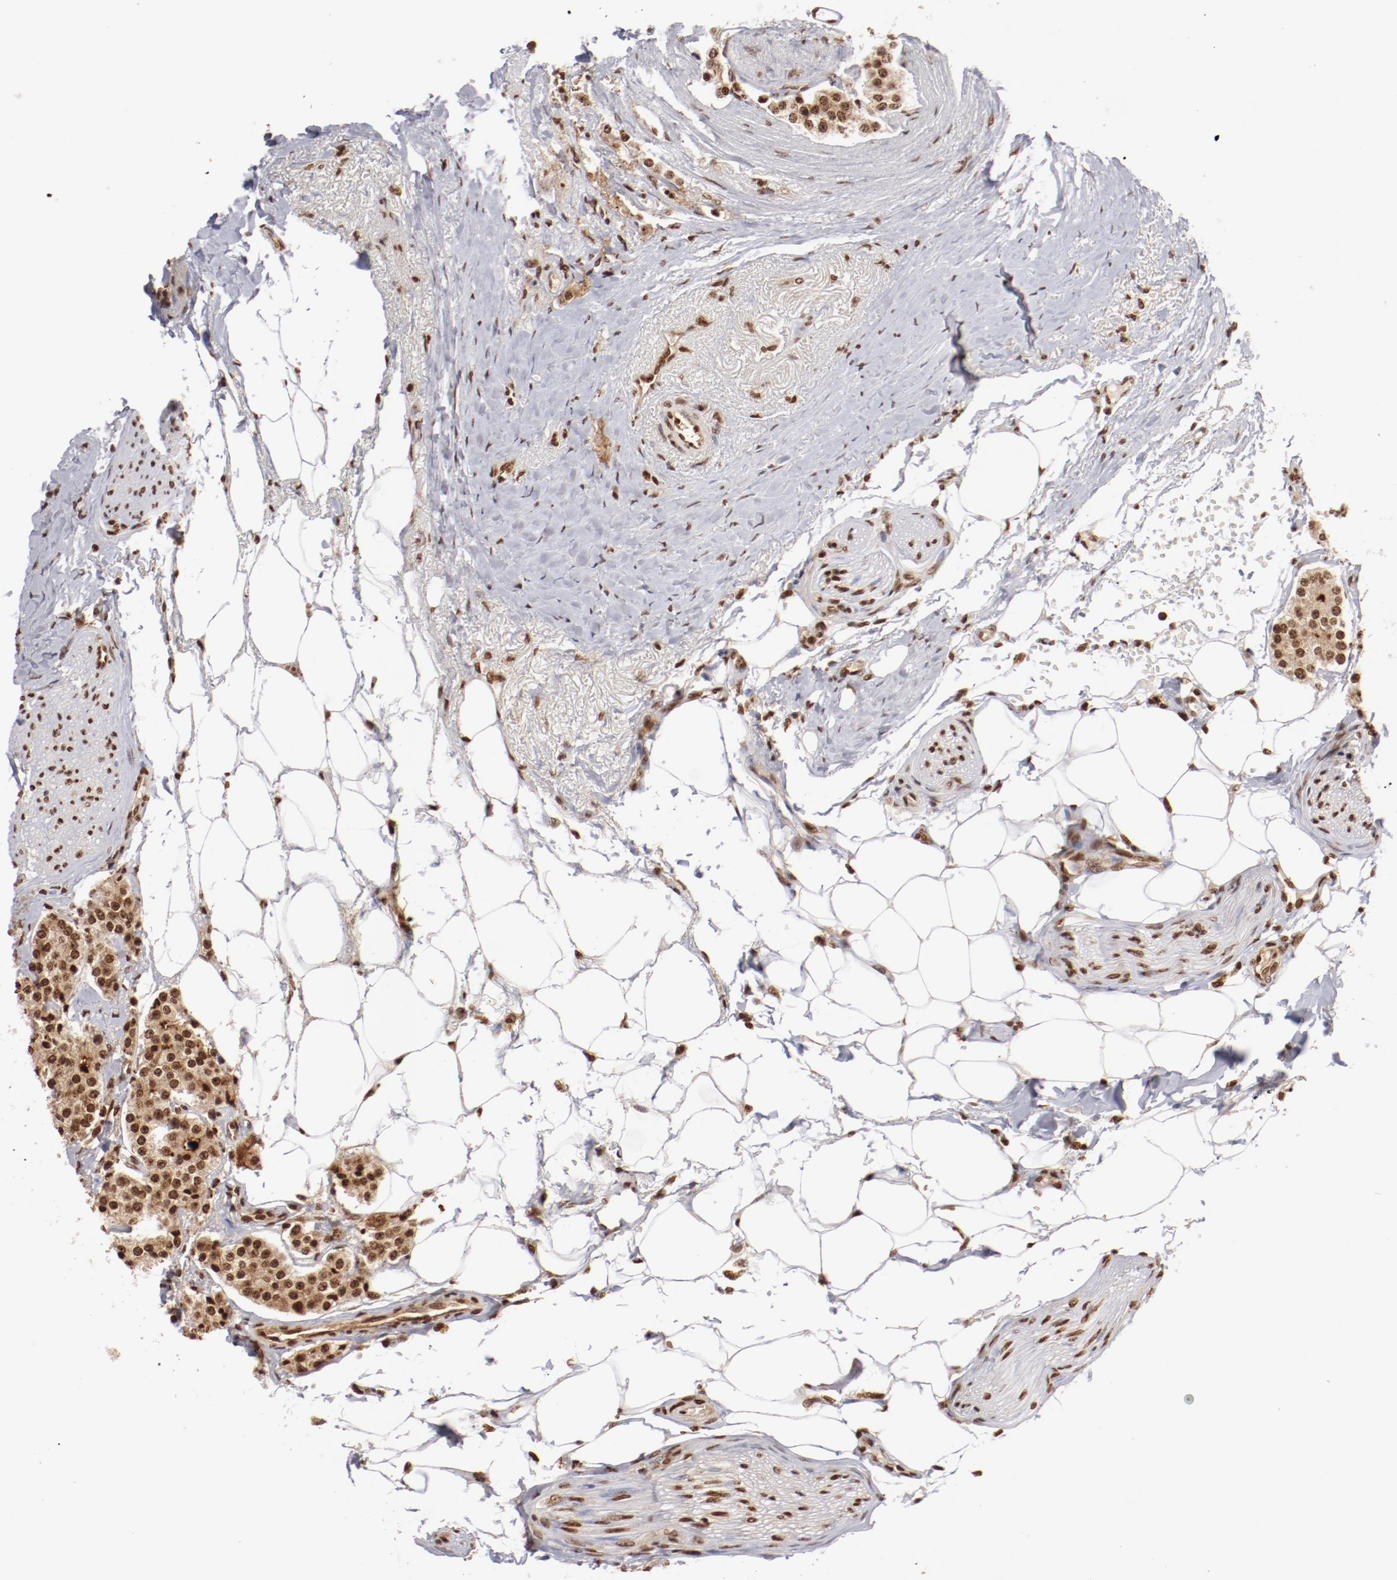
{"staining": {"intensity": "moderate", "quantity": ">75%", "location": "nuclear"}, "tissue": "carcinoid", "cell_type": "Tumor cells", "image_type": "cancer", "snomed": [{"axis": "morphology", "description": "Carcinoid, malignant, NOS"}, {"axis": "topography", "description": "Colon"}], "caption": "A brown stain highlights moderate nuclear positivity of a protein in carcinoid tumor cells.", "gene": "ABL2", "patient": {"sex": "female", "age": 61}}